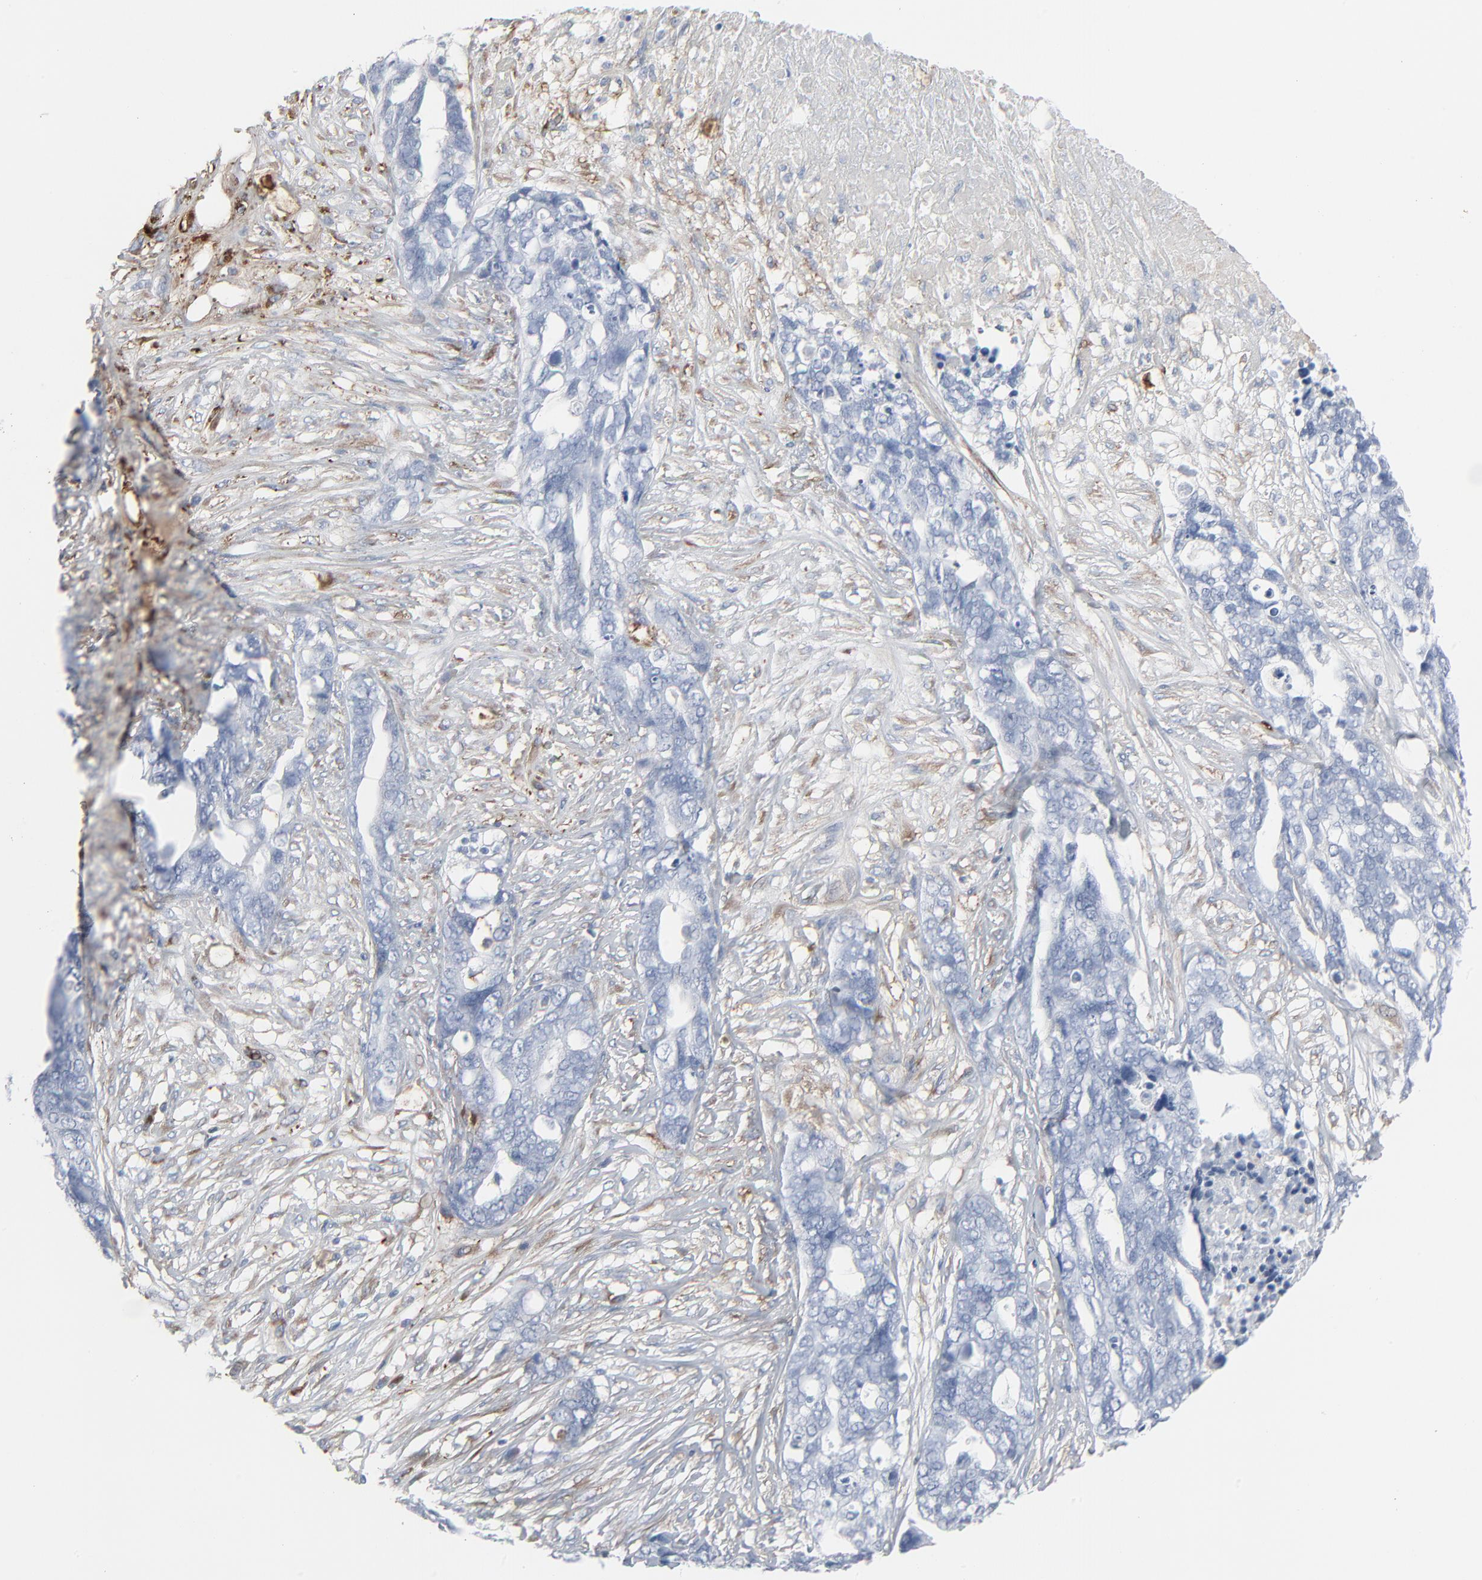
{"staining": {"intensity": "negative", "quantity": "none", "location": "none"}, "tissue": "ovarian cancer", "cell_type": "Tumor cells", "image_type": "cancer", "snomed": [{"axis": "morphology", "description": "Normal tissue, NOS"}, {"axis": "morphology", "description": "Cystadenocarcinoma, serous, NOS"}, {"axis": "topography", "description": "Fallopian tube"}, {"axis": "topography", "description": "Ovary"}], "caption": "Tumor cells are negative for brown protein staining in ovarian cancer. (Stains: DAB (3,3'-diaminobenzidine) immunohistochemistry with hematoxylin counter stain, Microscopy: brightfield microscopy at high magnification).", "gene": "BGN", "patient": {"sex": "female", "age": 56}}